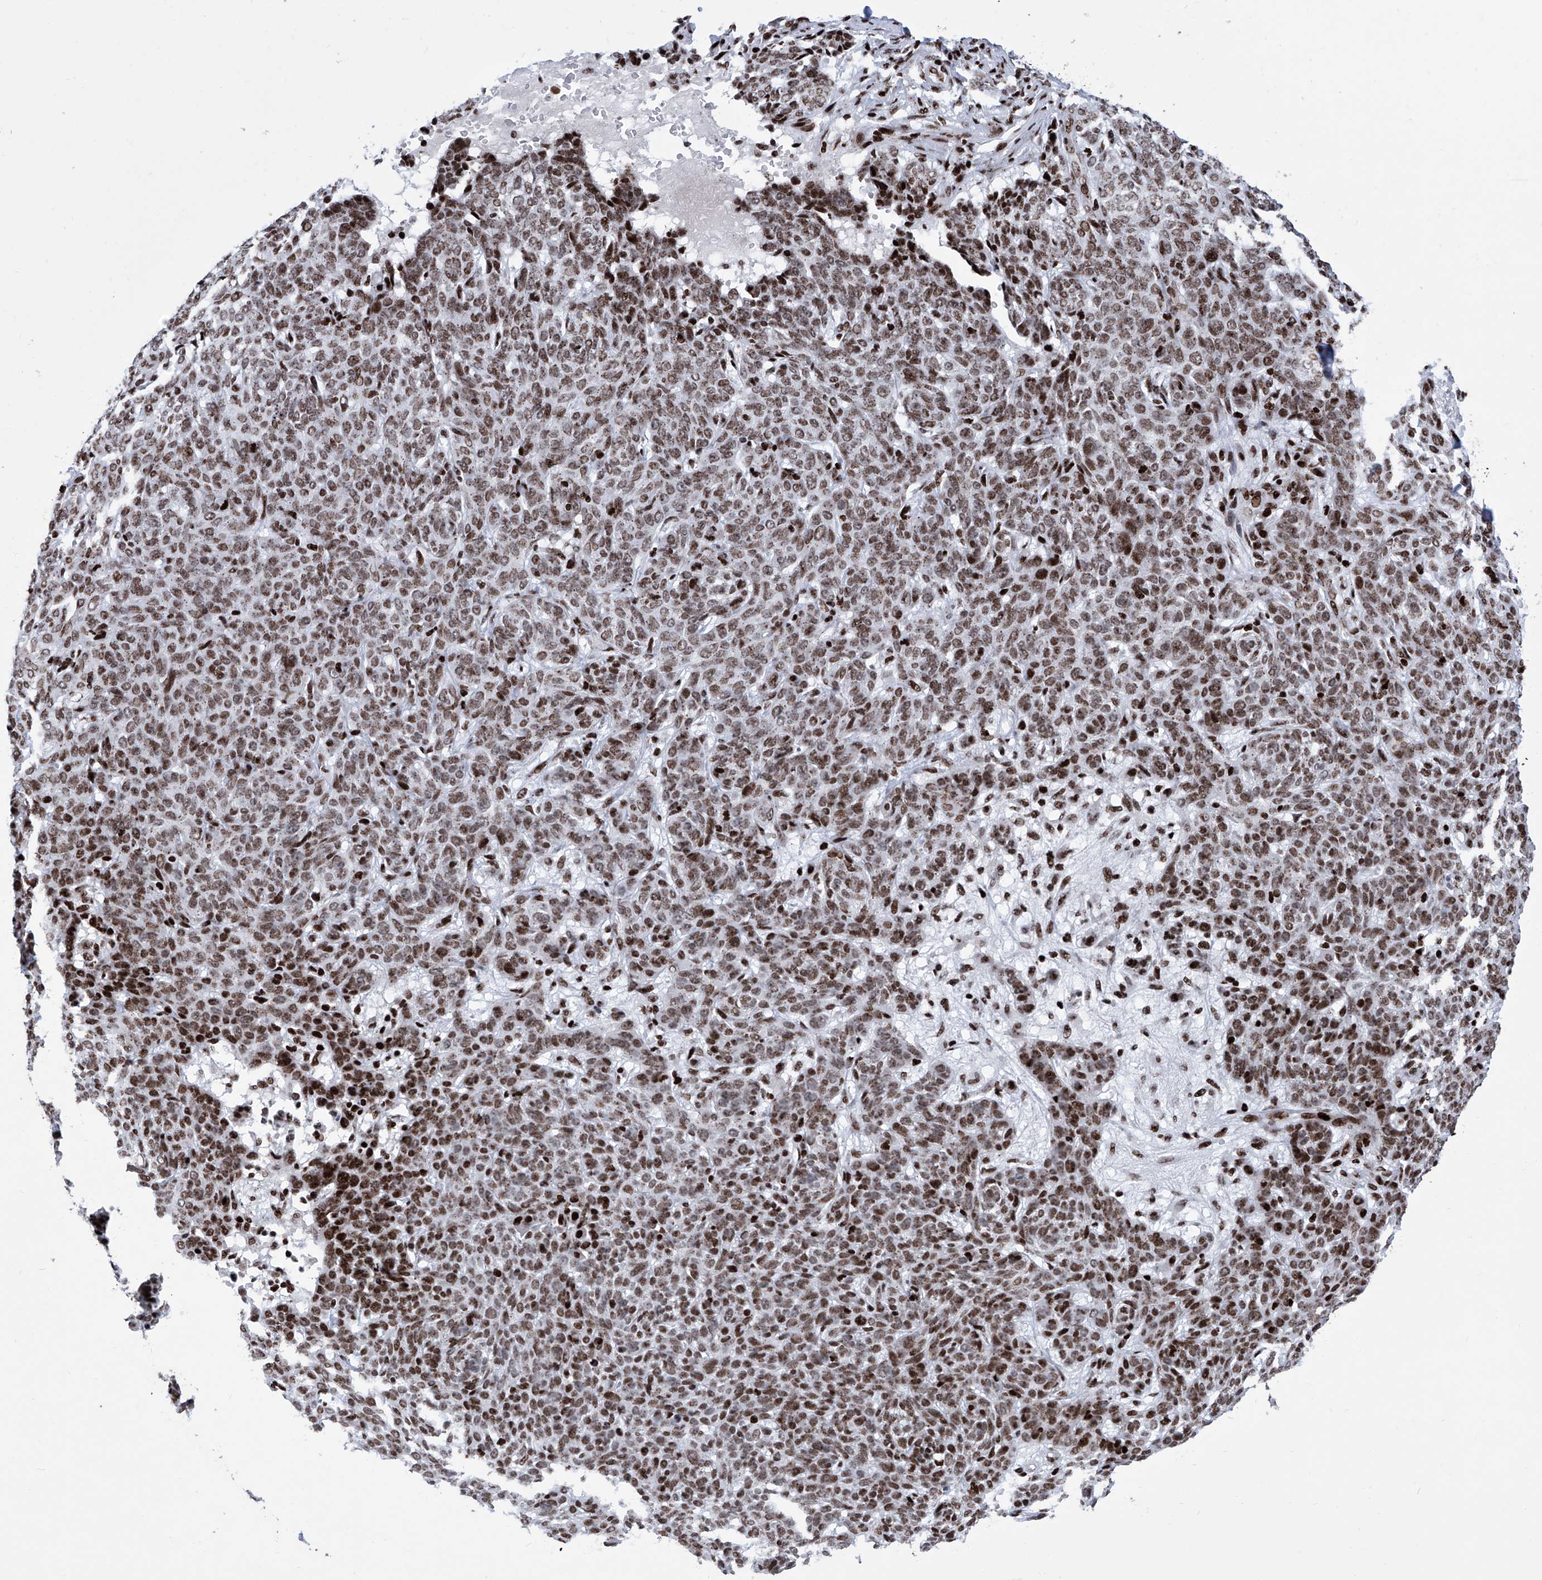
{"staining": {"intensity": "moderate", "quantity": ">75%", "location": "nuclear"}, "tissue": "skin cancer", "cell_type": "Tumor cells", "image_type": "cancer", "snomed": [{"axis": "morphology", "description": "Basal cell carcinoma"}, {"axis": "topography", "description": "Skin"}], "caption": "The immunohistochemical stain highlights moderate nuclear staining in tumor cells of skin cancer tissue.", "gene": "HEY2", "patient": {"sex": "male", "age": 85}}